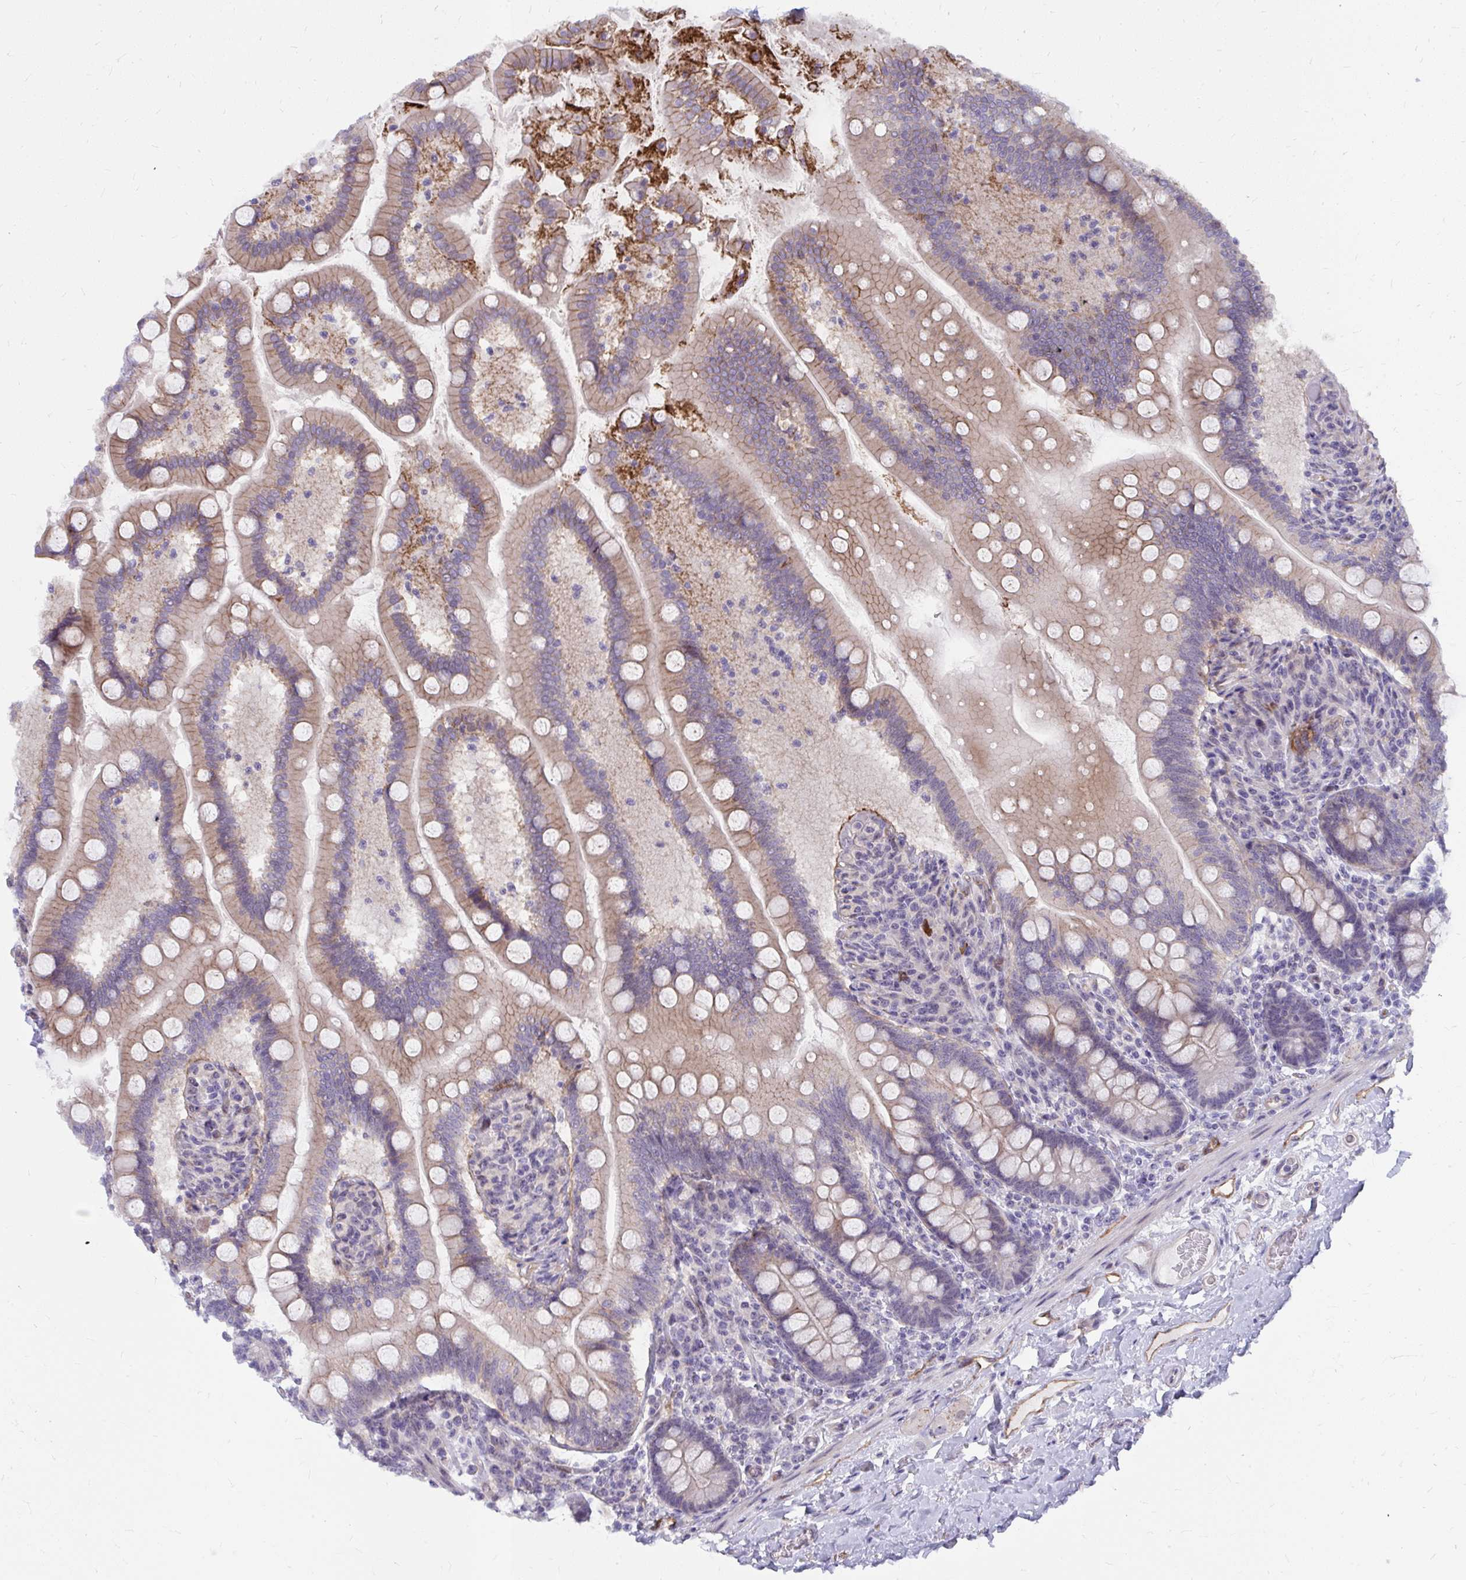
{"staining": {"intensity": "moderate", "quantity": "25%-75%", "location": "cytoplasmic/membranous"}, "tissue": "small intestine", "cell_type": "Glandular cells", "image_type": "normal", "snomed": [{"axis": "morphology", "description": "Normal tissue, NOS"}, {"axis": "topography", "description": "Small intestine"}], "caption": "Normal small intestine was stained to show a protein in brown. There is medium levels of moderate cytoplasmic/membranous staining in approximately 25%-75% of glandular cells. (DAB IHC with brightfield microscopy, high magnification).", "gene": "MUS81", "patient": {"sex": "female", "age": 64}}